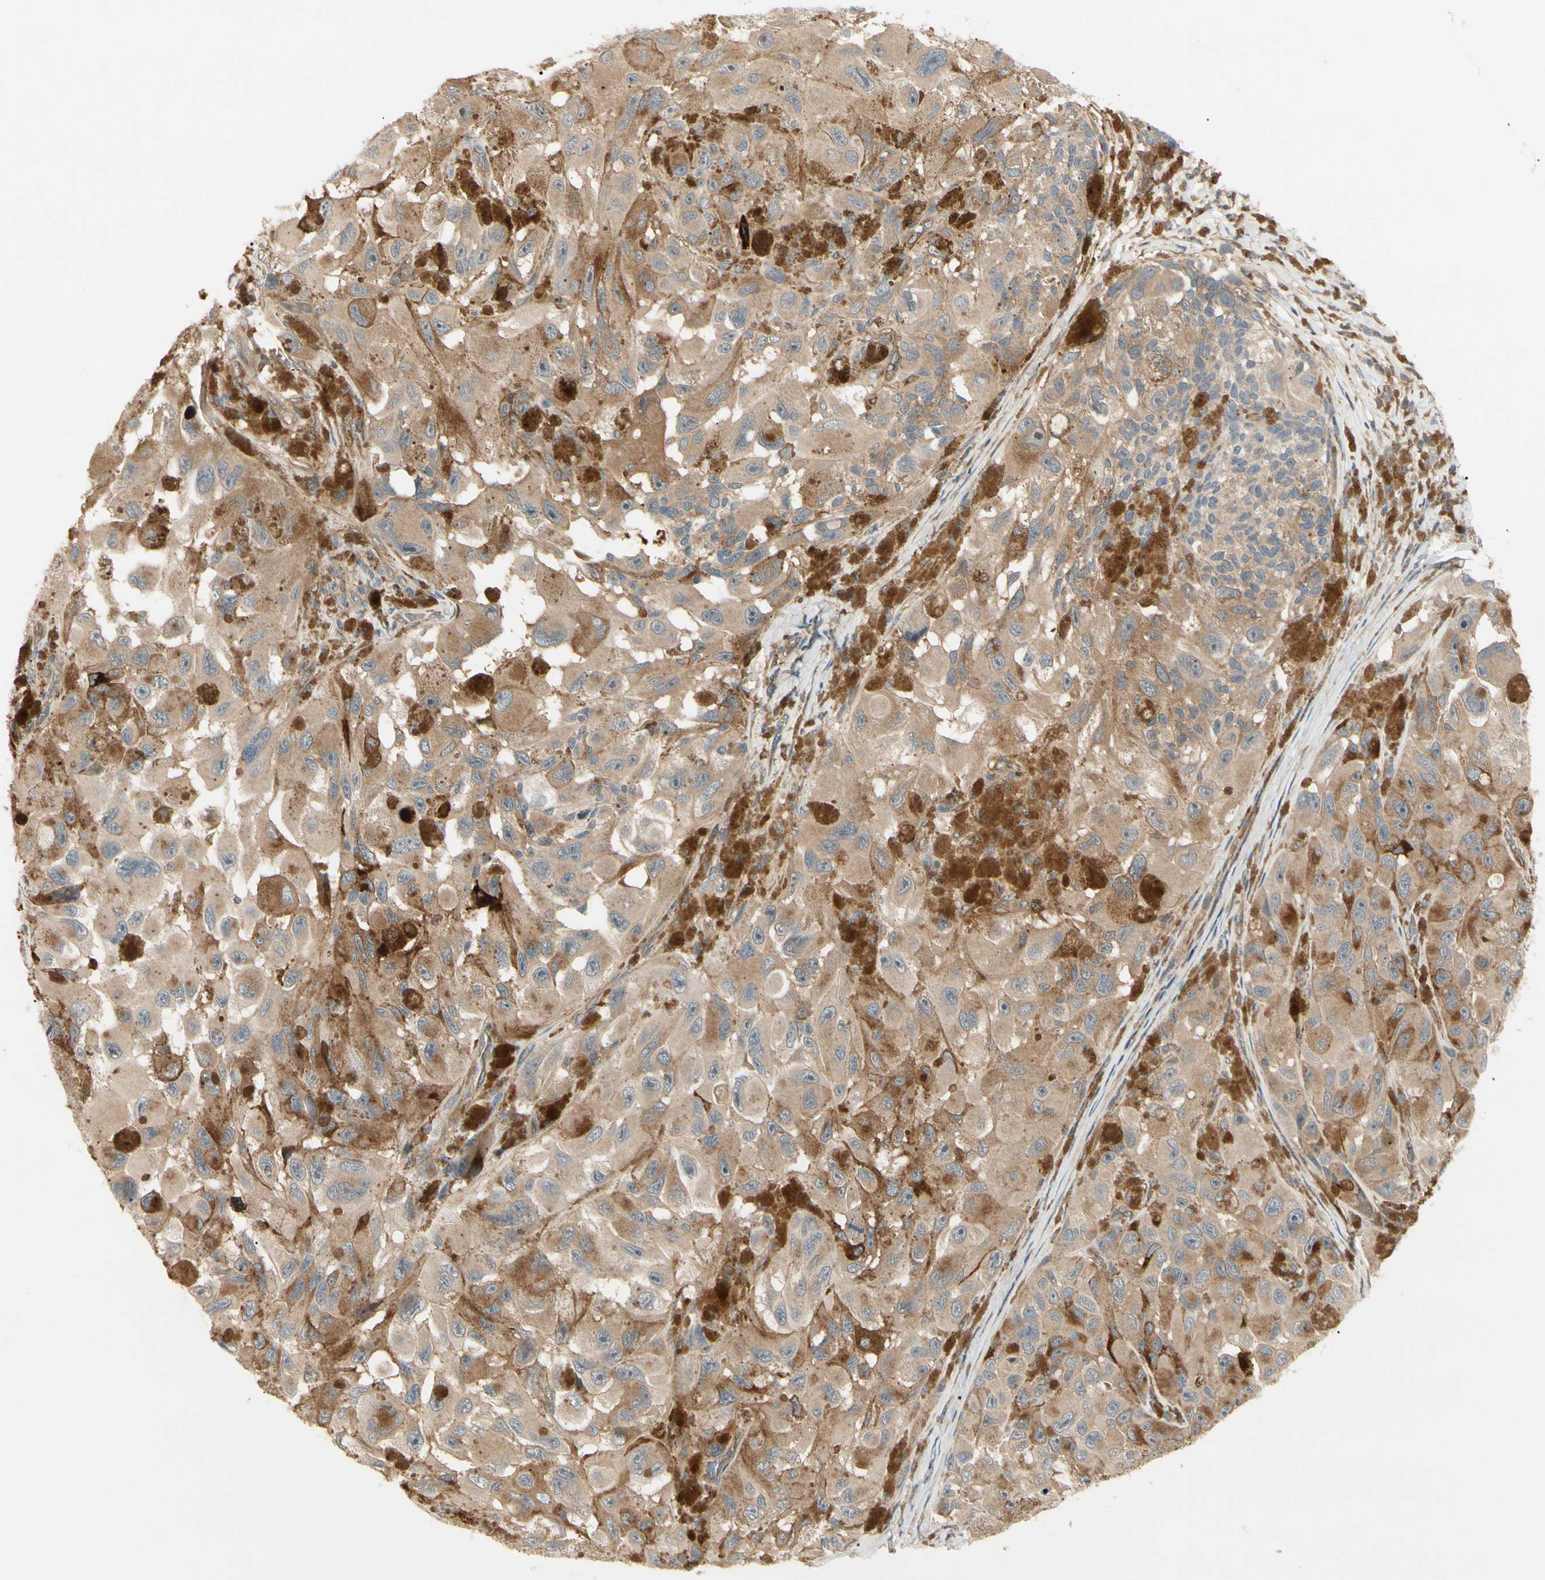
{"staining": {"intensity": "moderate", "quantity": ">75%", "location": "cytoplasmic/membranous"}, "tissue": "melanoma", "cell_type": "Tumor cells", "image_type": "cancer", "snomed": [{"axis": "morphology", "description": "Malignant melanoma, NOS"}, {"axis": "topography", "description": "Skin"}], "caption": "Immunohistochemistry staining of melanoma, which exhibits medium levels of moderate cytoplasmic/membranous expression in approximately >75% of tumor cells indicating moderate cytoplasmic/membranous protein expression. The staining was performed using DAB (3,3'-diaminobenzidine) (brown) for protein detection and nuclei were counterstained in hematoxylin (blue).", "gene": "F2R", "patient": {"sex": "female", "age": 73}}